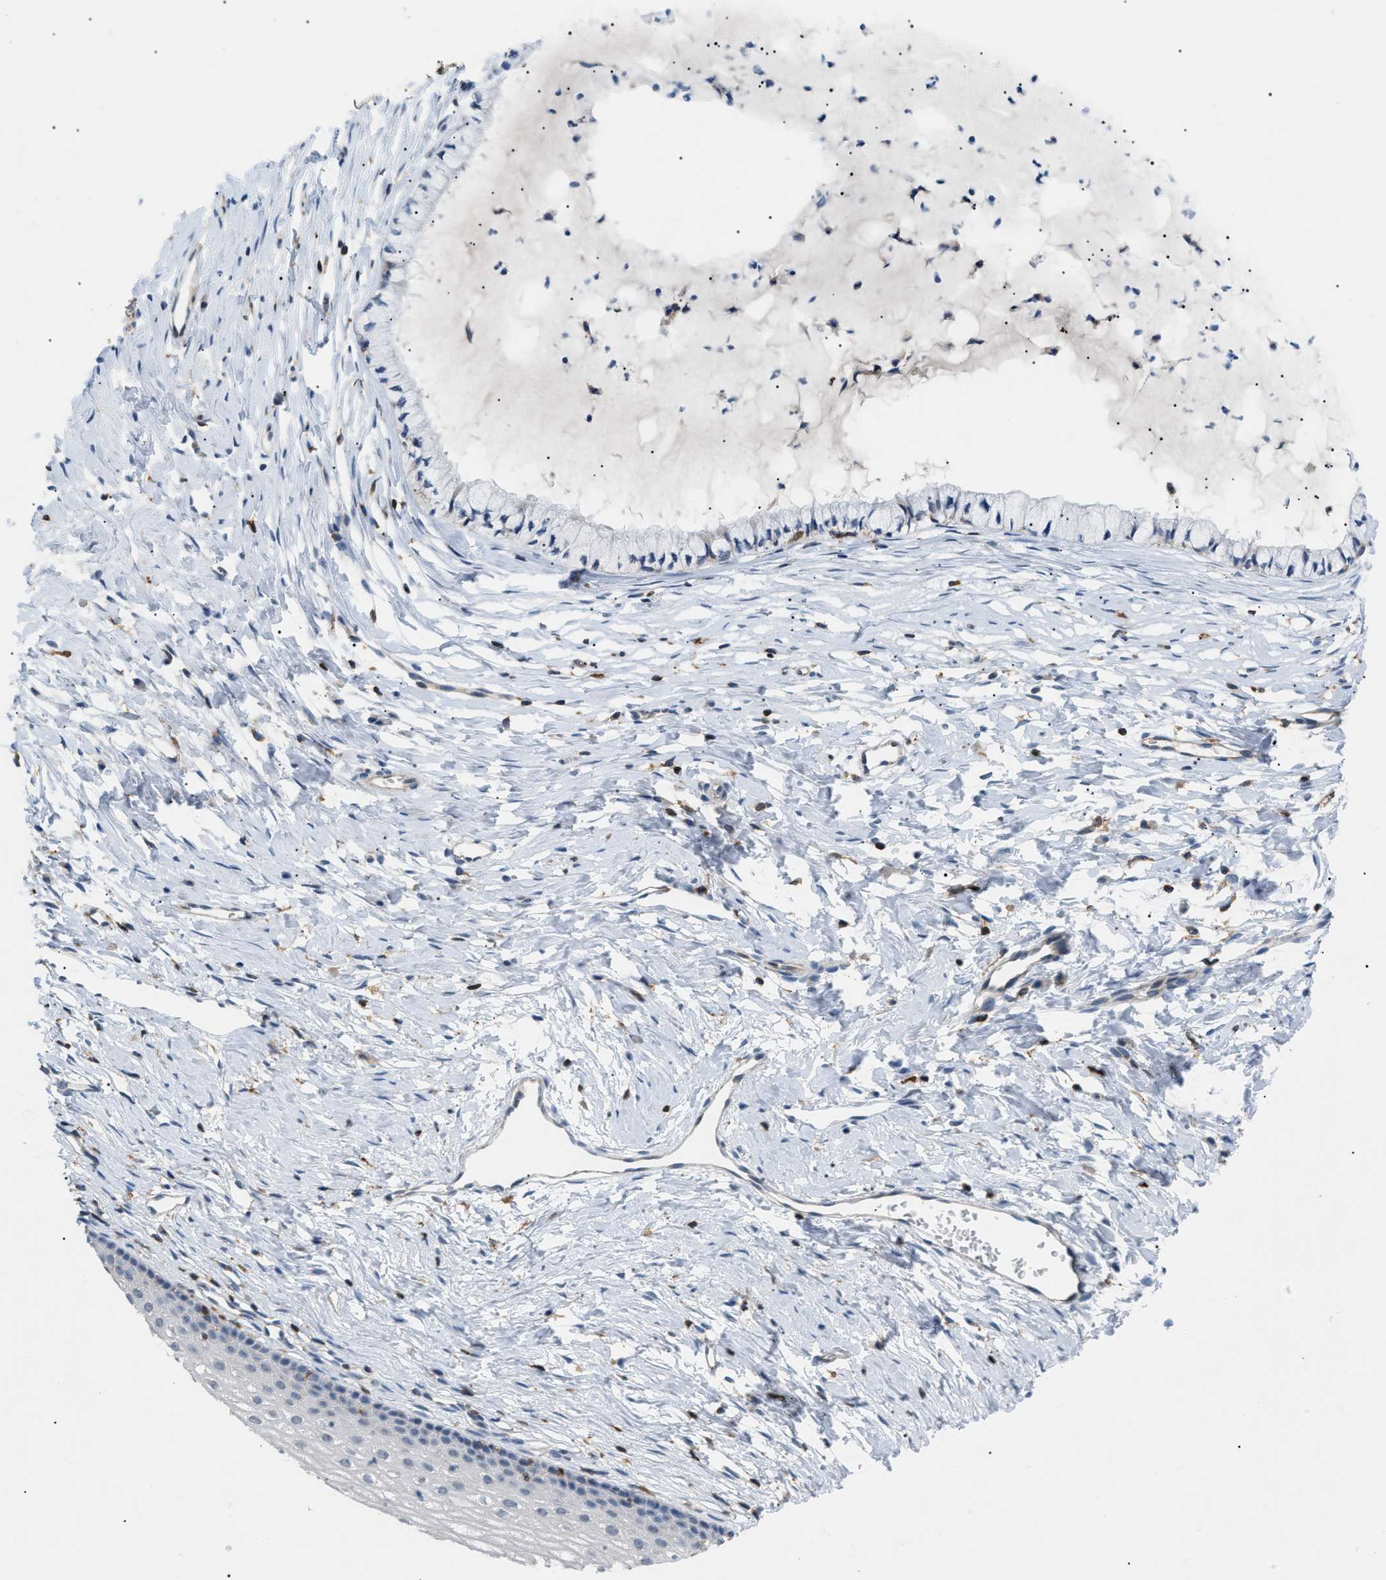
{"staining": {"intensity": "negative", "quantity": "none", "location": "none"}, "tissue": "cervix", "cell_type": "Glandular cells", "image_type": "normal", "snomed": [{"axis": "morphology", "description": "Normal tissue, NOS"}, {"axis": "topography", "description": "Cervix"}], "caption": "Immunohistochemical staining of unremarkable cervix reveals no significant expression in glandular cells. The staining was performed using DAB to visualize the protein expression in brown, while the nuclei were stained in blue with hematoxylin (Magnification: 20x).", "gene": "INPP5D", "patient": {"sex": "female", "age": 46}}